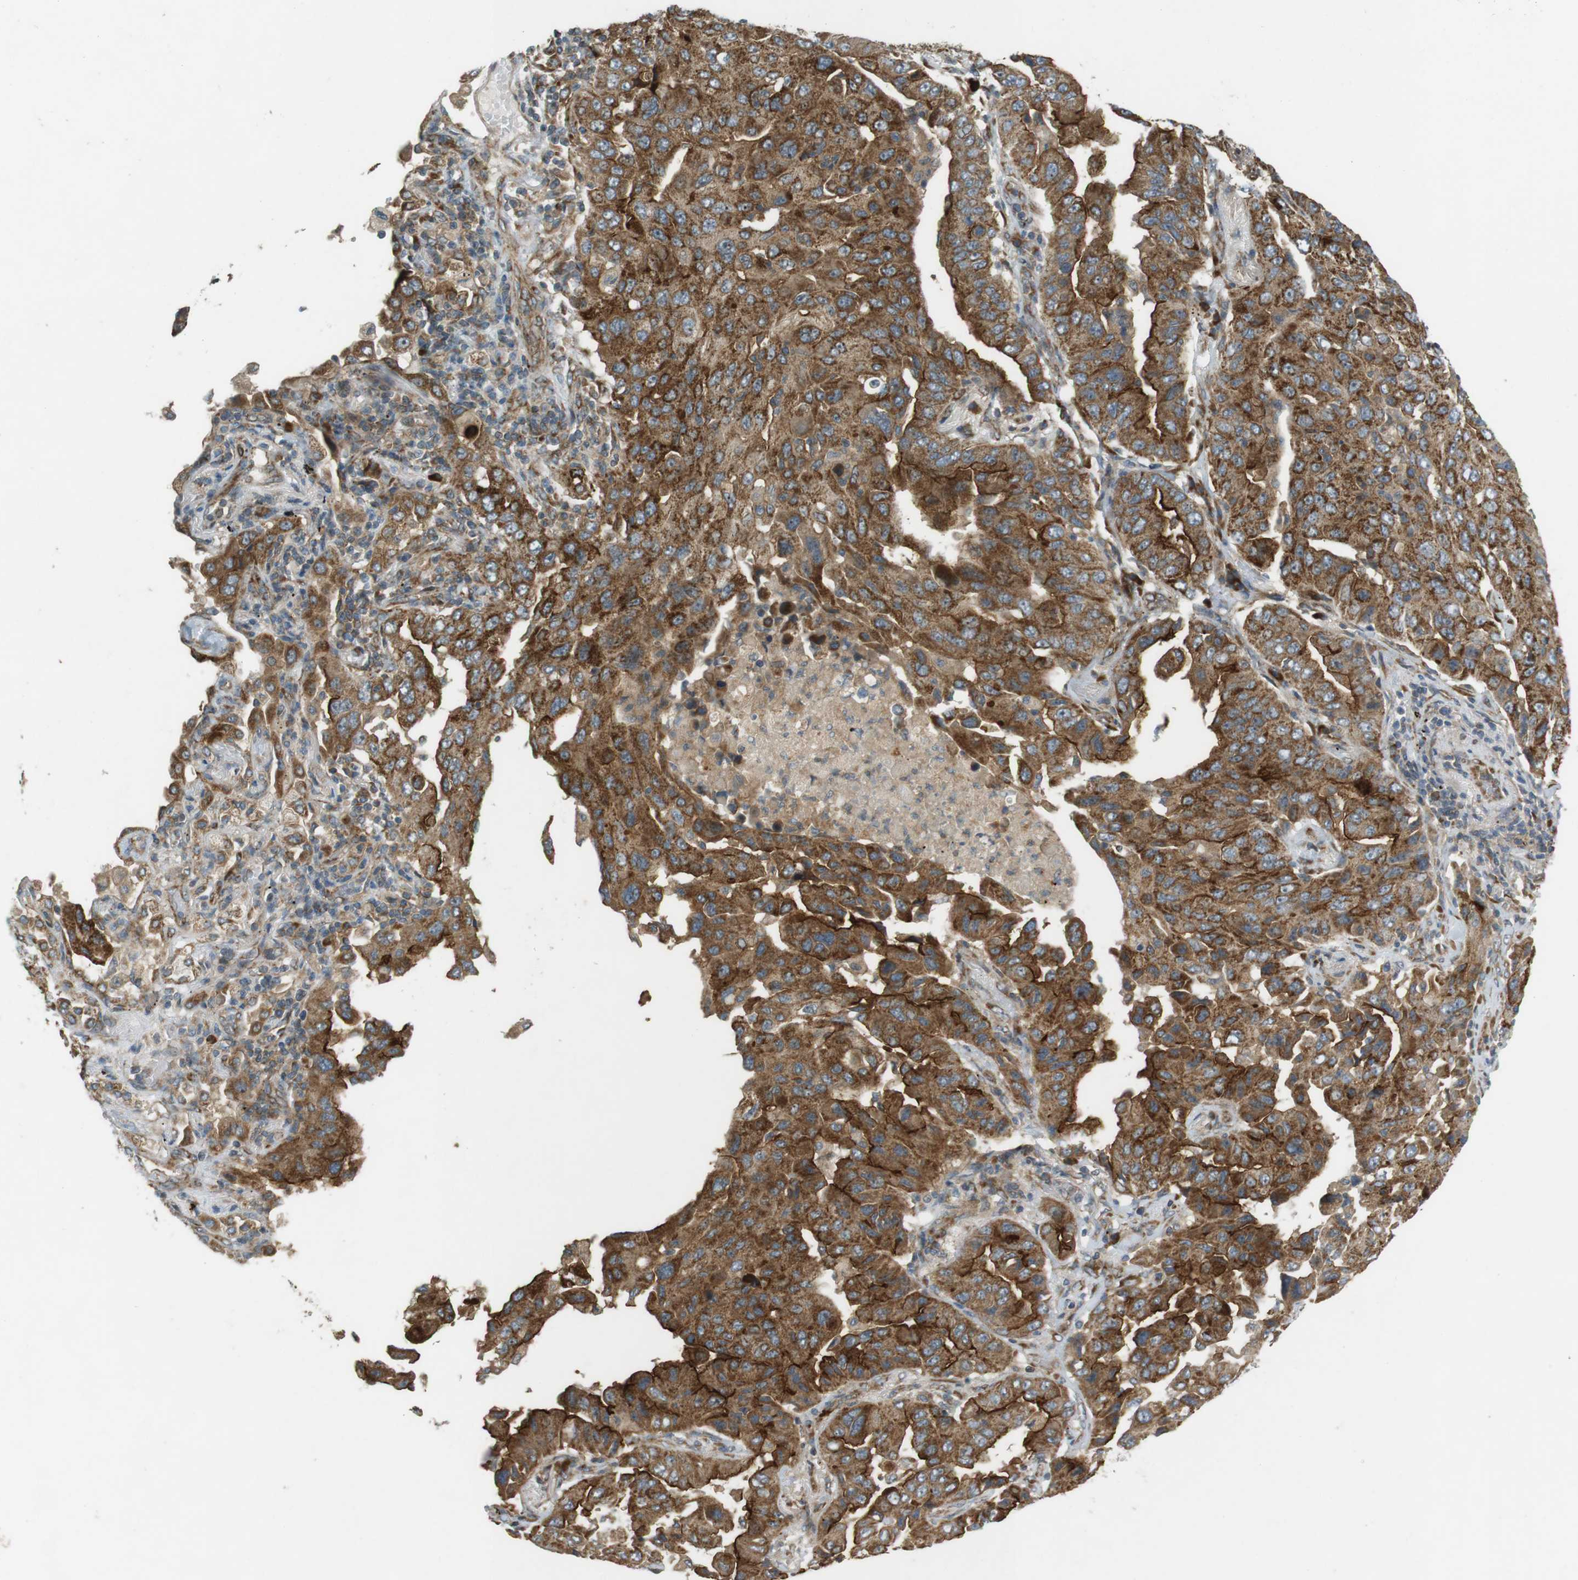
{"staining": {"intensity": "strong", "quantity": "25%-75%", "location": "cytoplasmic/membranous"}, "tissue": "lung cancer", "cell_type": "Tumor cells", "image_type": "cancer", "snomed": [{"axis": "morphology", "description": "Adenocarcinoma, NOS"}, {"axis": "topography", "description": "Lung"}], "caption": "Immunohistochemical staining of lung cancer displays high levels of strong cytoplasmic/membranous protein staining in about 25%-75% of tumor cells.", "gene": "SLC41A1", "patient": {"sex": "female", "age": 65}}